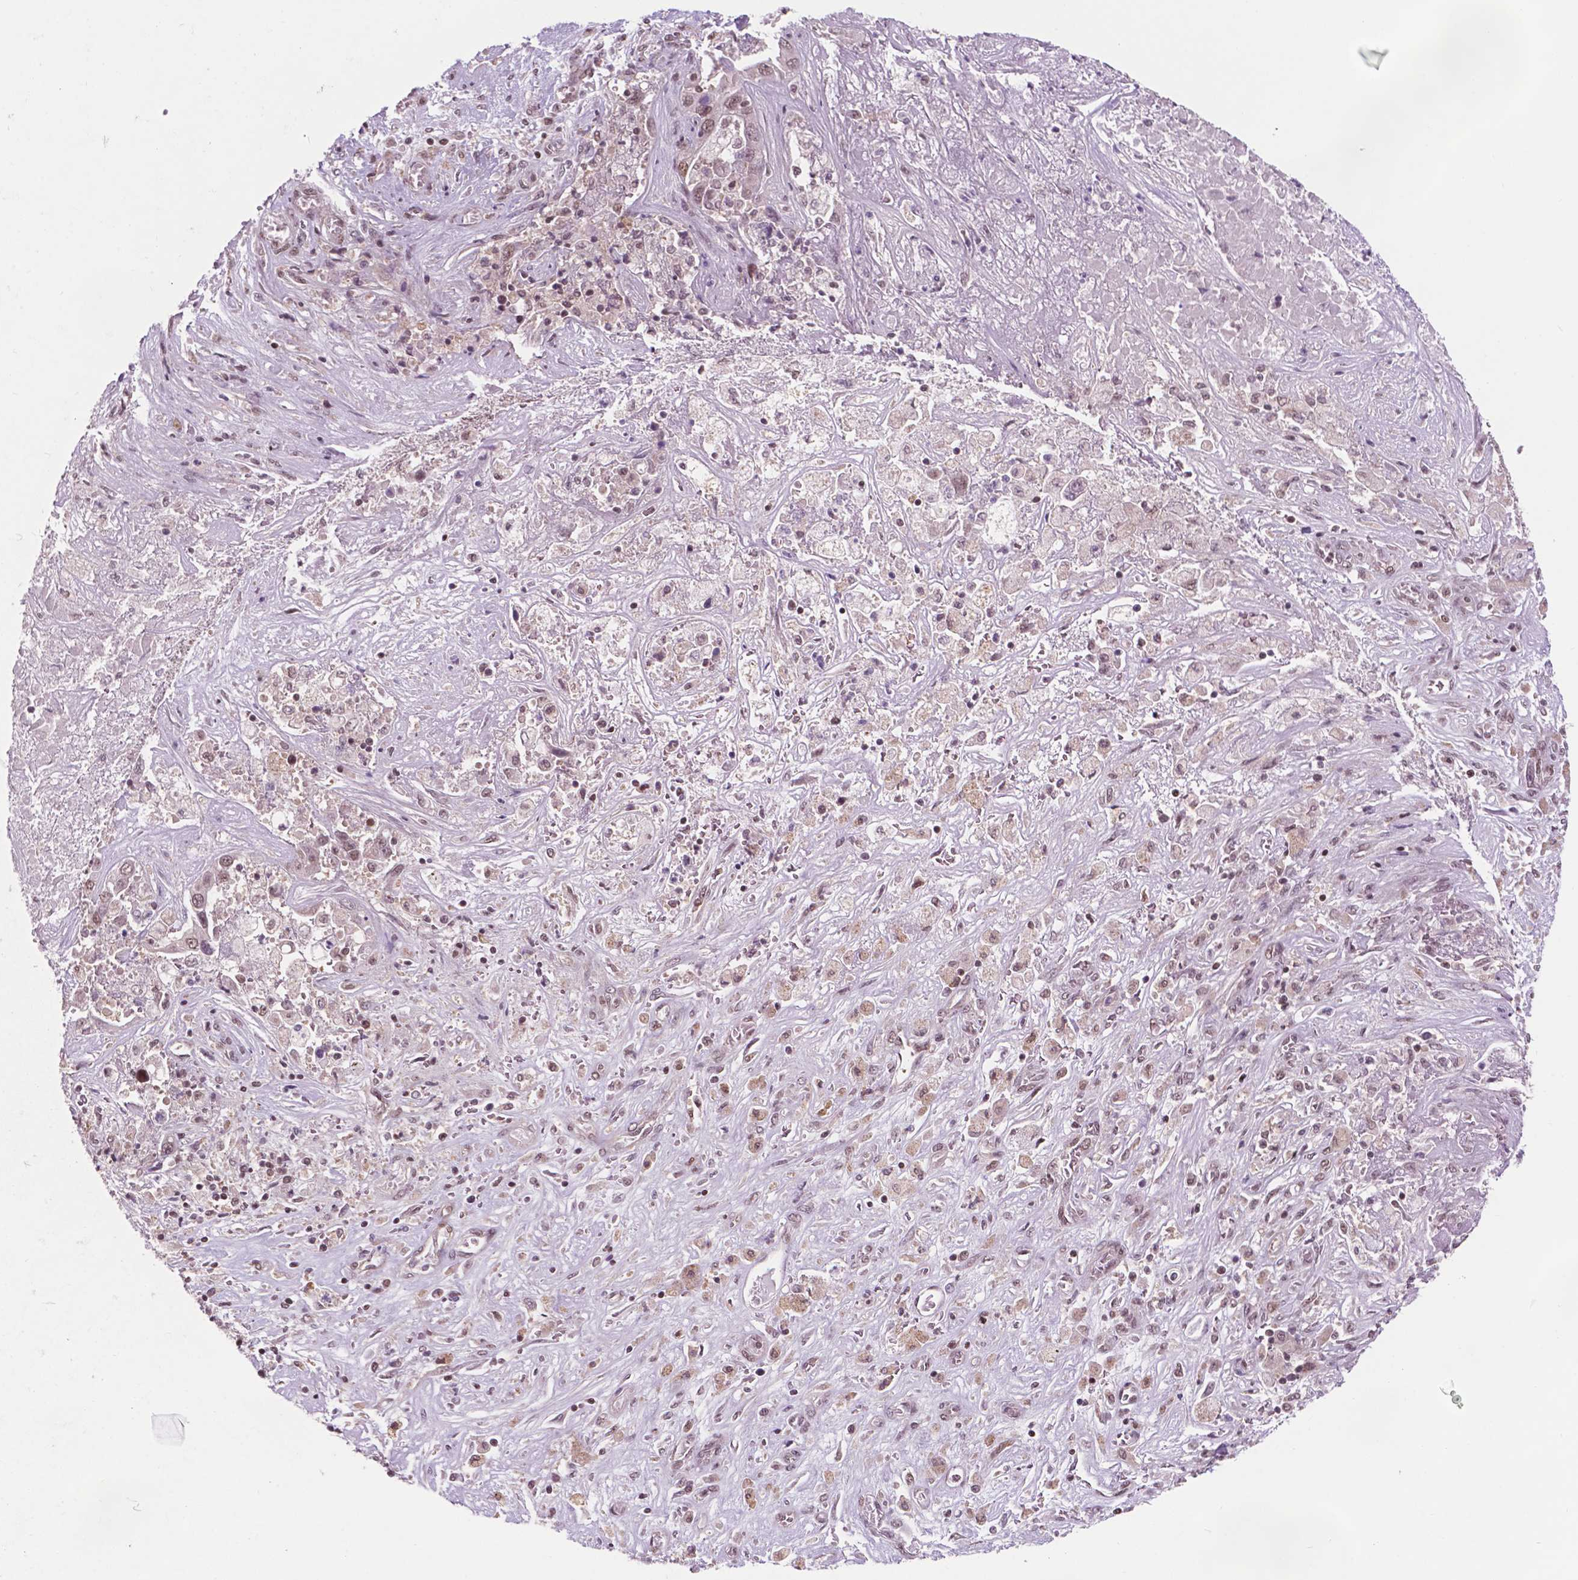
{"staining": {"intensity": "moderate", "quantity": "25%-75%", "location": "nuclear"}, "tissue": "liver cancer", "cell_type": "Tumor cells", "image_type": "cancer", "snomed": [{"axis": "morphology", "description": "Cholangiocarcinoma"}, {"axis": "topography", "description": "Liver"}], "caption": "High-power microscopy captured an IHC photomicrograph of liver cholangiocarcinoma, revealing moderate nuclear expression in about 25%-75% of tumor cells. The staining is performed using DAB brown chromogen to label protein expression. The nuclei are counter-stained blue using hematoxylin.", "gene": "PER2", "patient": {"sex": "female", "age": 52}}